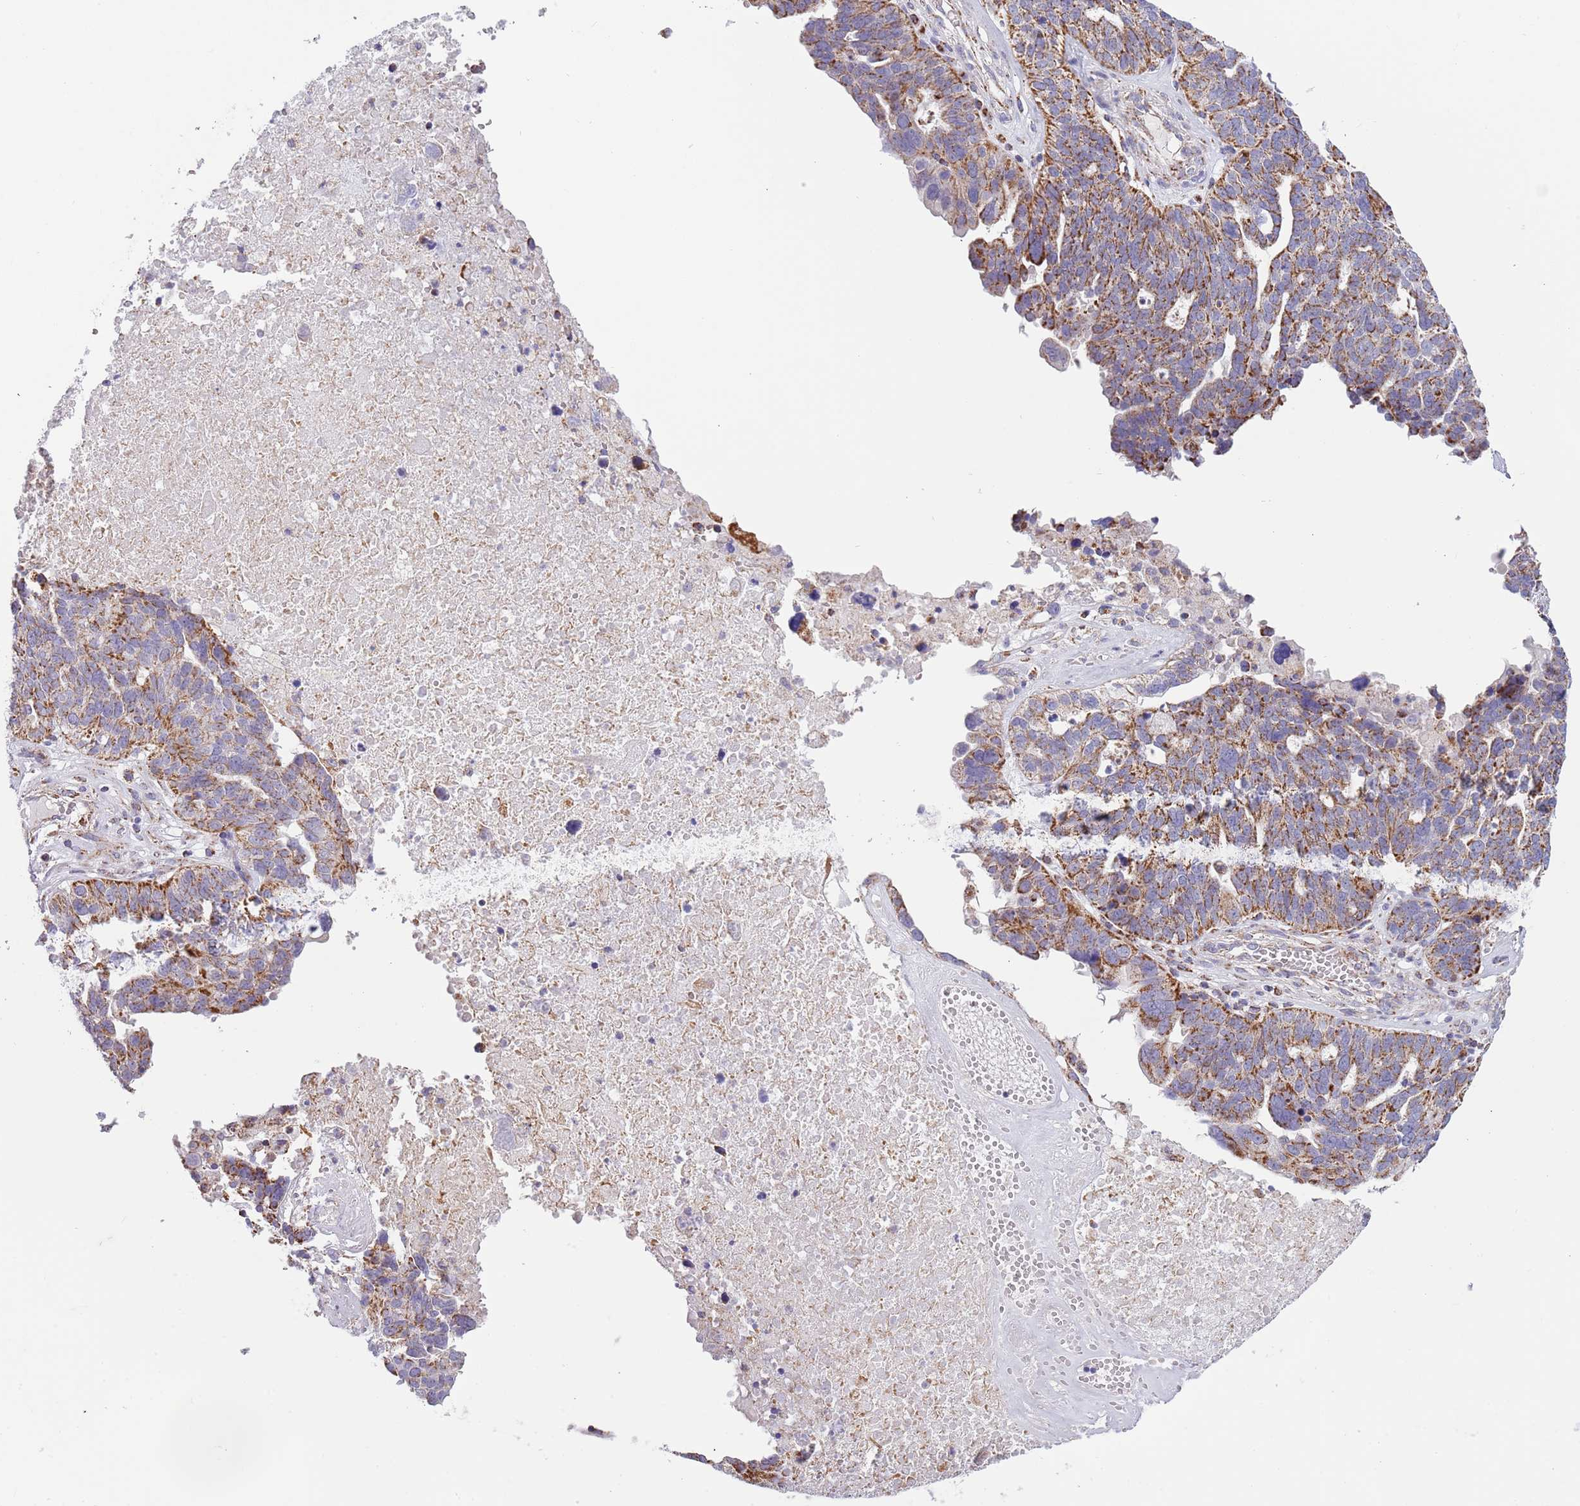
{"staining": {"intensity": "moderate", "quantity": ">75%", "location": "cytoplasmic/membranous"}, "tissue": "ovarian cancer", "cell_type": "Tumor cells", "image_type": "cancer", "snomed": [{"axis": "morphology", "description": "Cystadenocarcinoma, serous, NOS"}, {"axis": "topography", "description": "Ovary"}], "caption": "Serous cystadenocarcinoma (ovarian) stained for a protein (brown) displays moderate cytoplasmic/membranous positive staining in approximately >75% of tumor cells.", "gene": "LHX6", "patient": {"sex": "female", "age": 59}}